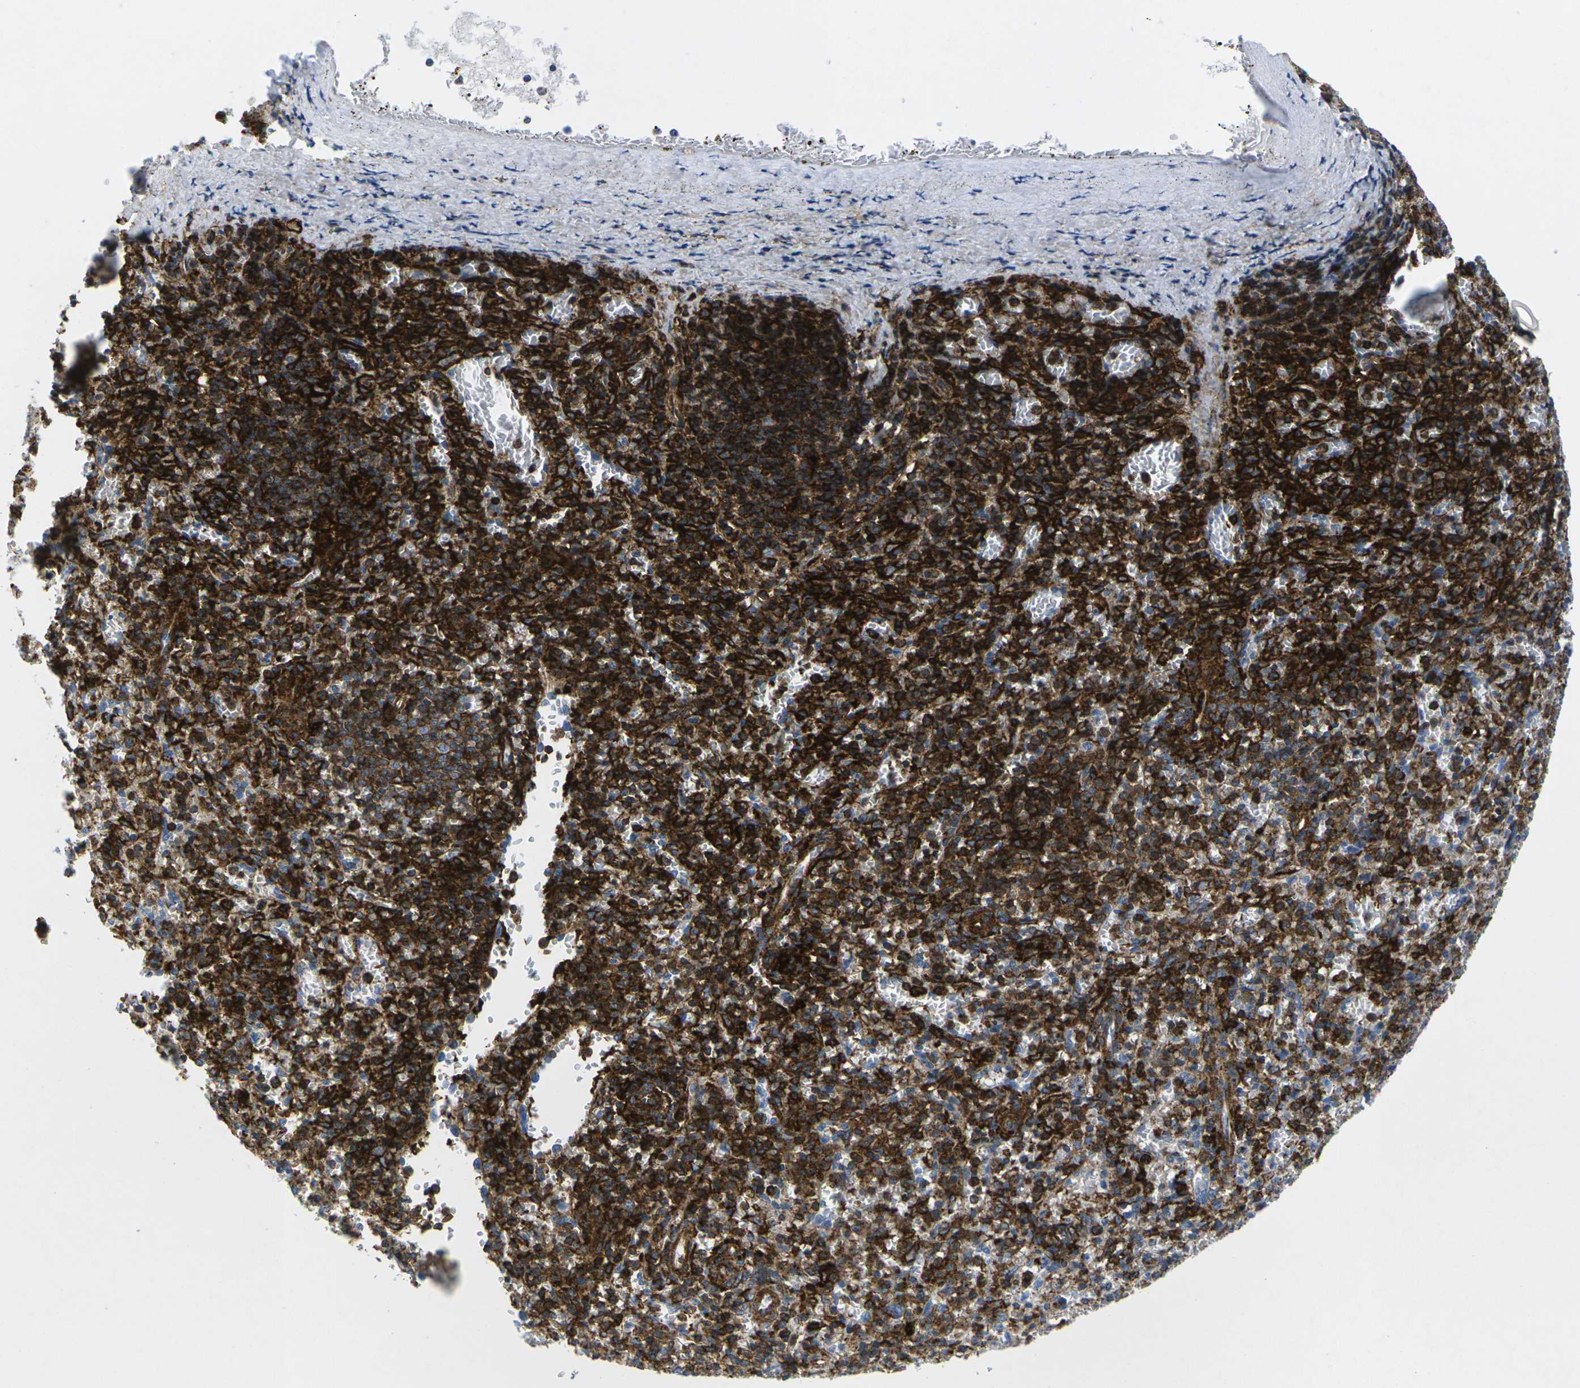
{"staining": {"intensity": "strong", "quantity": ">75%", "location": "cytoplasmic/membranous"}, "tissue": "spleen", "cell_type": "Cells in red pulp", "image_type": "normal", "snomed": [{"axis": "morphology", "description": "Normal tissue, NOS"}, {"axis": "topography", "description": "Spleen"}], "caption": "This micrograph demonstrates immunohistochemistry staining of benign human spleen, with high strong cytoplasmic/membranous positivity in approximately >75% of cells in red pulp.", "gene": "IQGAP1", "patient": {"sex": "male", "age": 72}}